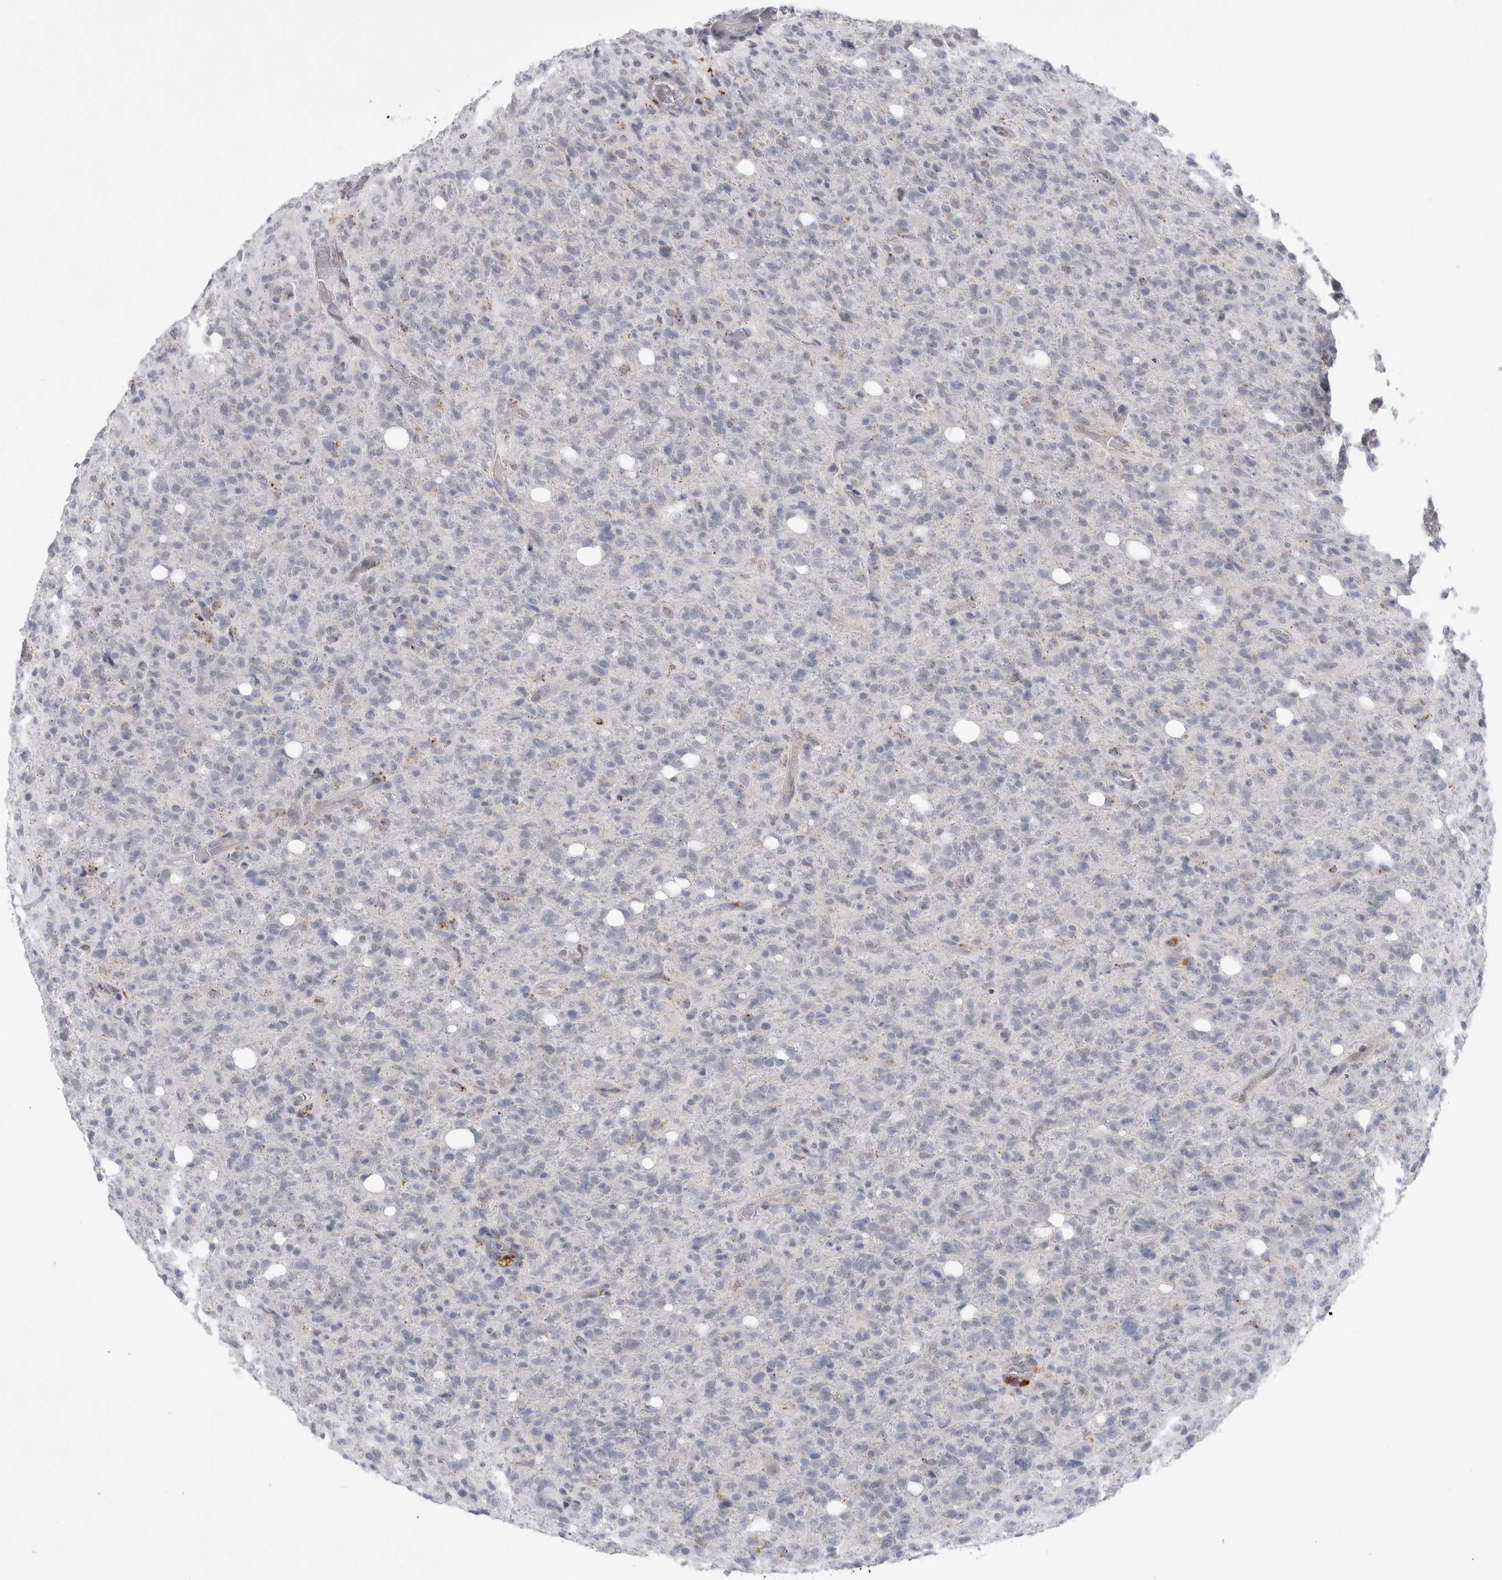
{"staining": {"intensity": "negative", "quantity": "none", "location": "none"}, "tissue": "glioma", "cell_type": "Tumor cells", "image_type": "cancer", "snomed": [{"axis": "morphology", "description": "Glioma, malignant, High grade"}, {"axis": "topography", "description": "Brain"}], "caption": "Tumor cells are negative for brown protein staining in glioma.", "gene": "GAA", "patient": {"sex": "female", "age": 57}}